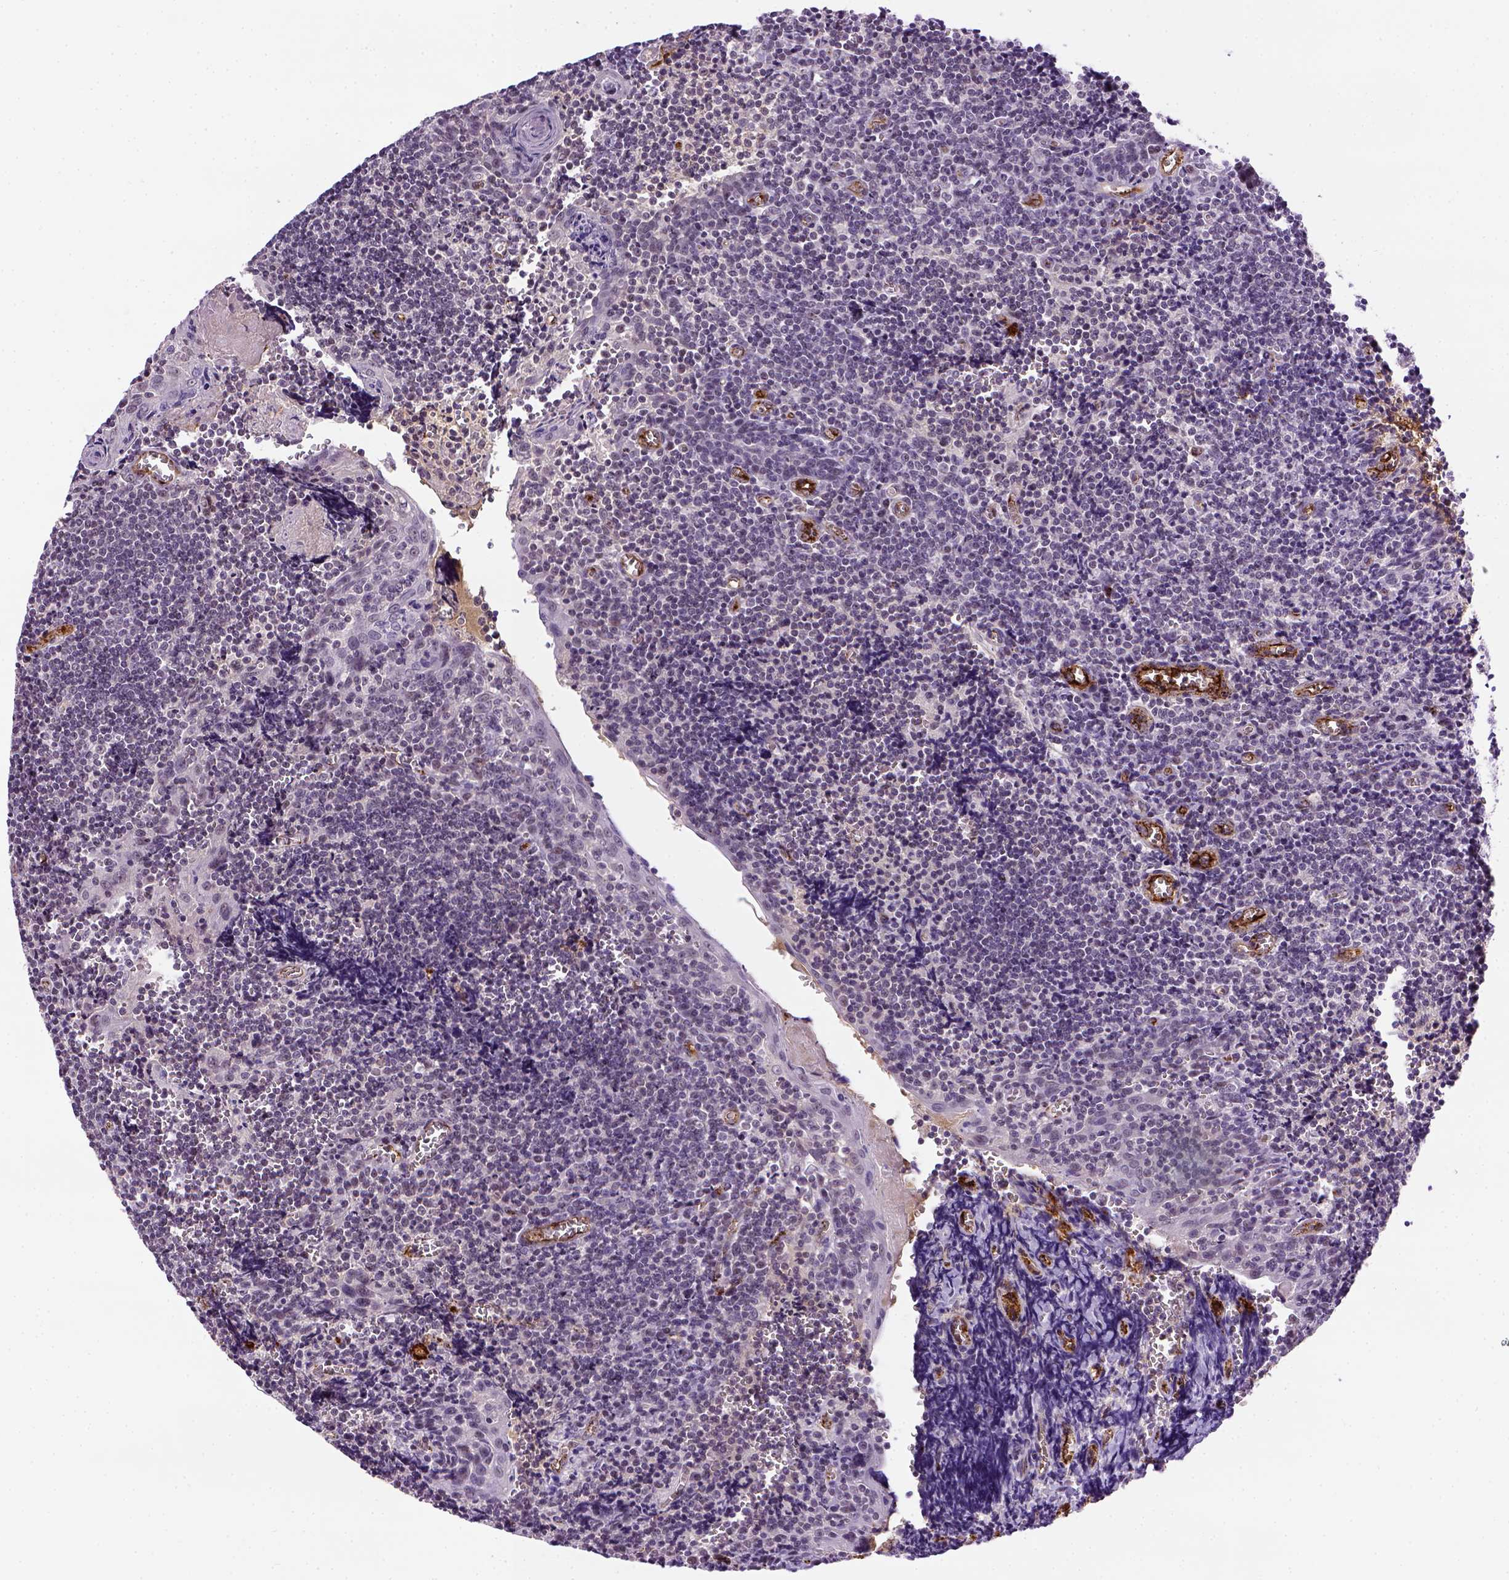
{"staining": {"intensity": "negative", "quantity": "none", "location": "none"}, "tissue": "tonsil", "cell_type": "Germinal center cells", "image_type": "normal", "snomed": [{"axis": "morphology", "description": "Normal tissue, NOS"}, {"axis": "morphology", "description": "Inflammation, NOS"}, {"axis": "topography", "description": "Tonsil"}], "caption": "Germinal center cells show no significant staining in normal tonsil. (Brightfield microscopy of DAB IHC at high magnification).", "gene": "VWF", "patient": {"sex": "female", "age": 31}}